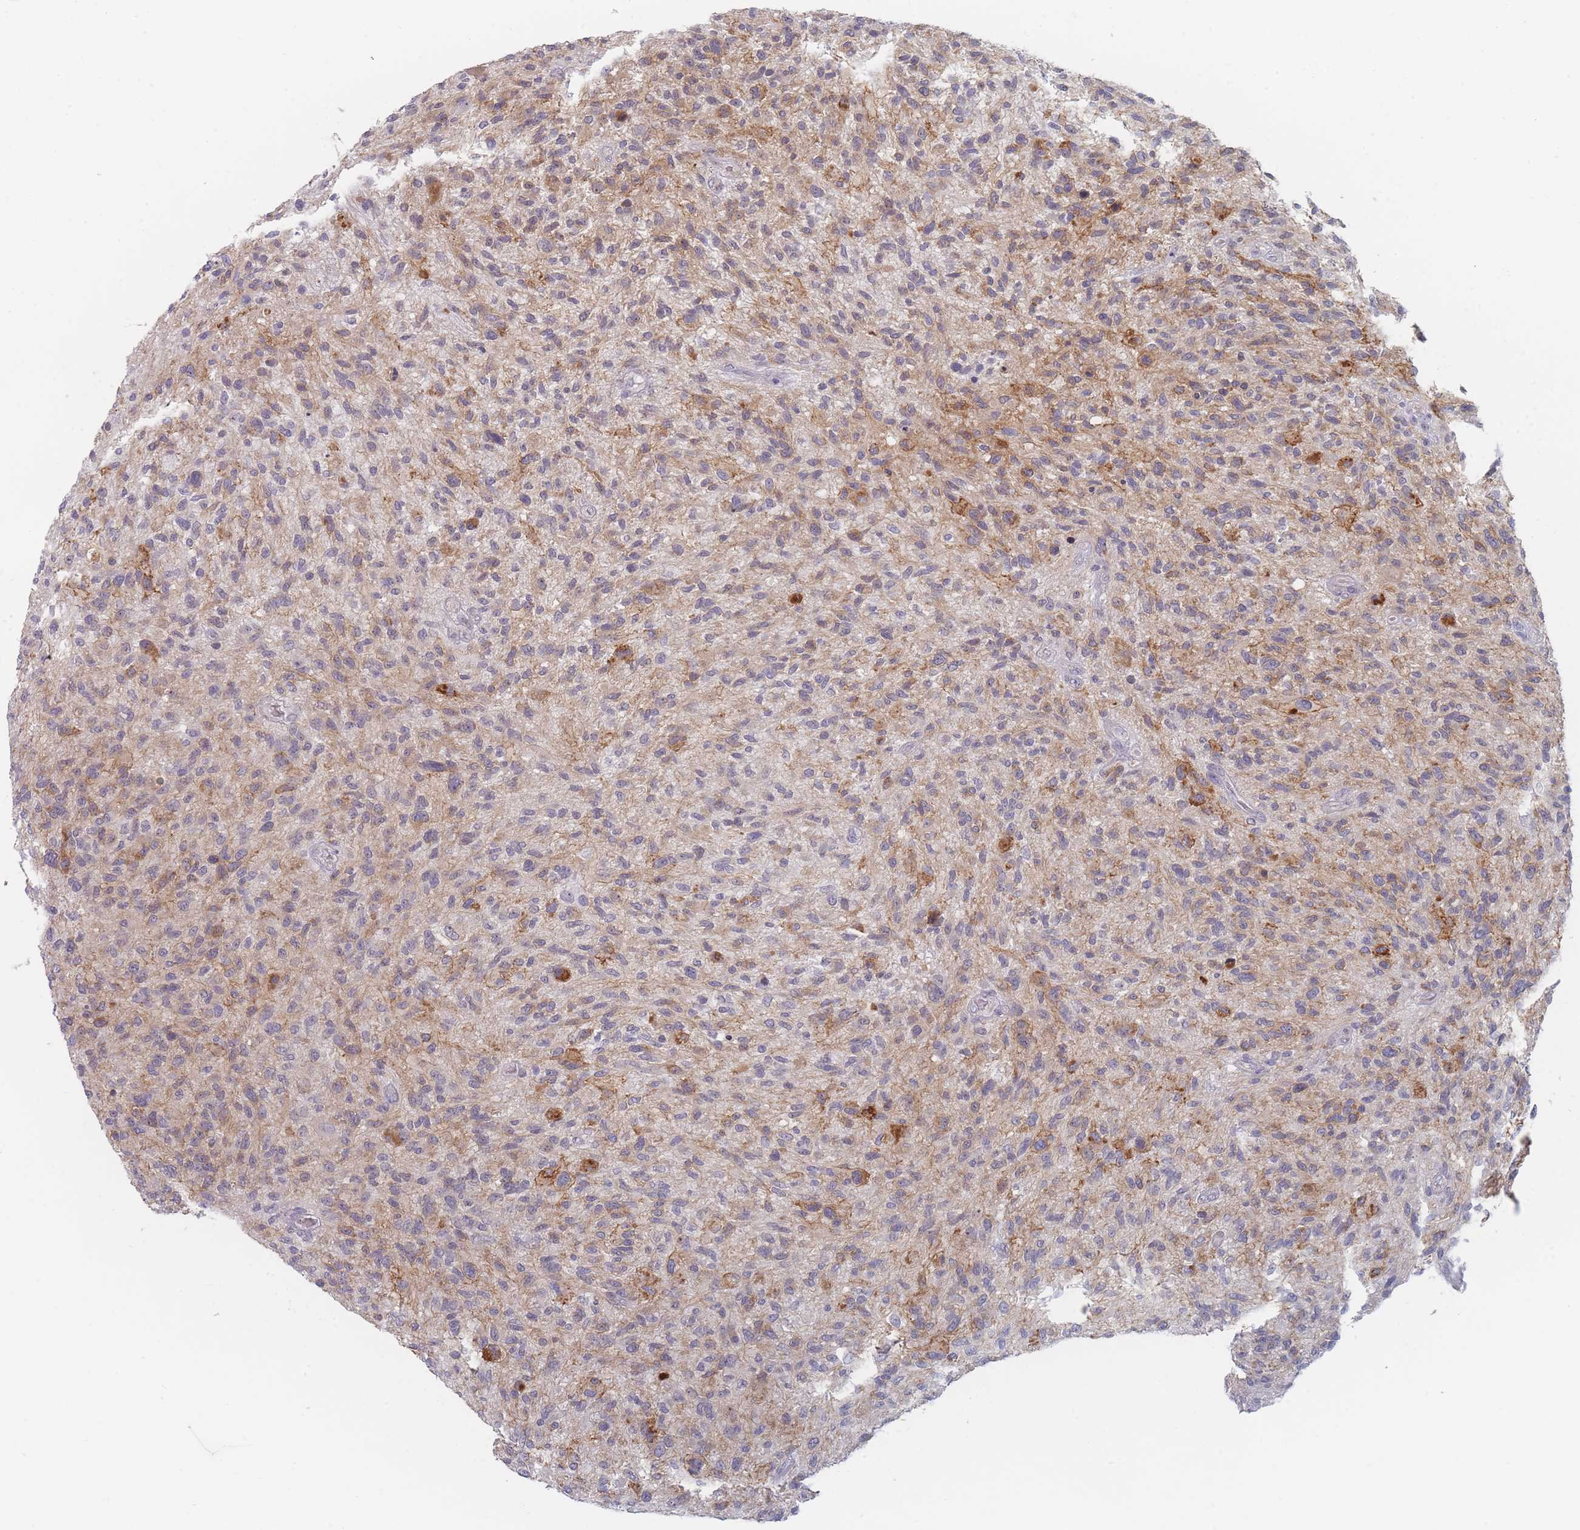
{"staining": {"intensity": "moderate", "quantity": "<25%", "location": "cytoplasmic/membranous"}, "tissue": "glioma", "cell_type": "Tumor cells", "image_type": "cancer", "snomed": [{"axis": "morphology", "description": "Glioma, malignant, High grade"}, {"axis": "topography", "description": "Brain"}], "caption": "A histopathology image of malignant glioma (high-grade) stained for a protein displays moderate cytoplasmic/membranous brown staining in tumor cells.", "gene": "RNF8", "patient": {"sex": "male", "age": 47}}